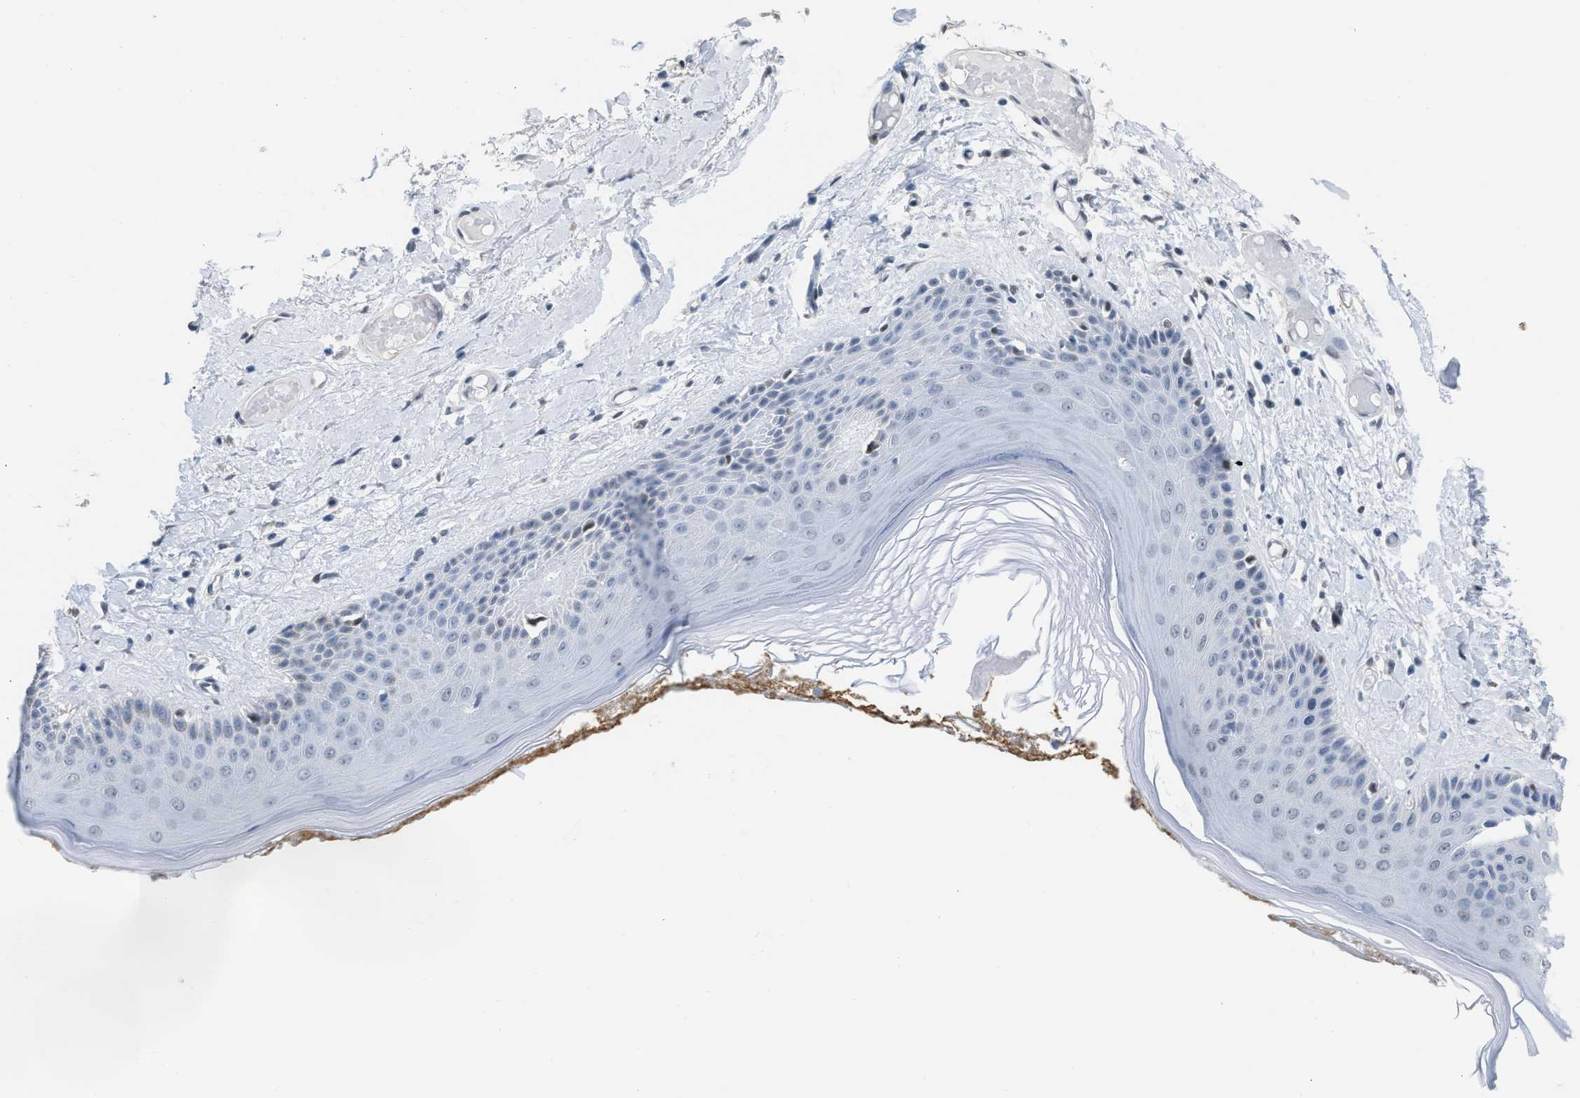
{"staining": {"intensity": "strong", "quantity": "25%-75%", "location": "nuclear"}, "tissue": "skin", "cell_type": "Epidermal cells", "image_type": "normal", "snomed": [{"axis": "morphology", "description": "Normal tissue, NOS"}, {"axis": "topography", "description": "Vulva"}], "caption": "IHC image of unremarkable skin: human skin stained using immunohistochemistry displays high levels of strong protein expression localized specifically in the nuclear of epidermal cells, appearing as a nuclear brown color.", "gene": "SCAF4", "patient": {"sex": "female", "age": 73}}